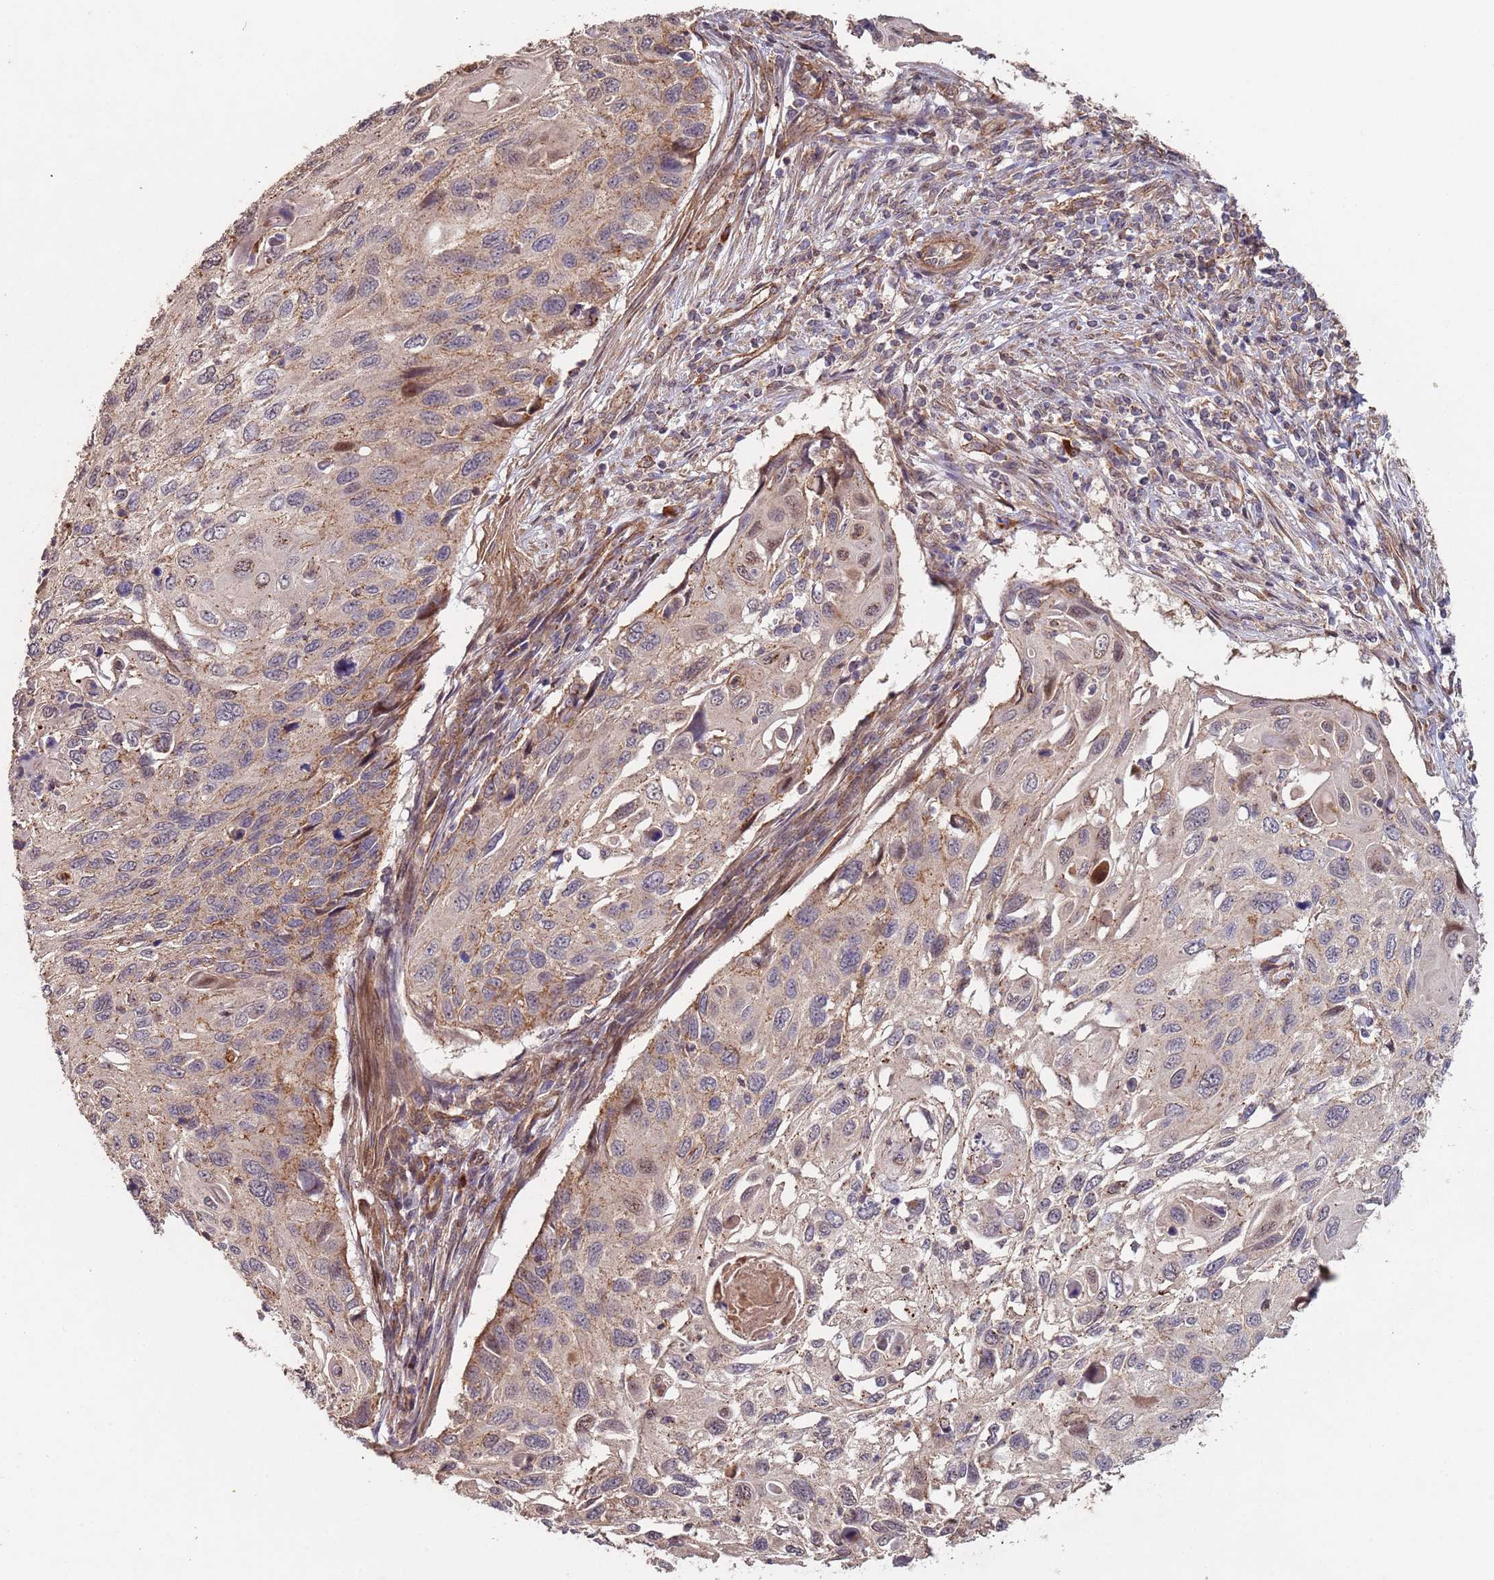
{"staining": {"intensity": "moderate", "quantity": "25%-75%", "location": "cytoplasmic/membranous"}, "tissue": "cervical cancer", "cell_type": "Tumor cells", "image_type": "cancer", "snomed": [{"axis": "morphology", "description": "Squamous cell carcinoma, NOS"}, {"axis": "topography", "description": "Cervix"}], "caption": "Tumor cells demonstrate moderate cytoplasmic/membranous staining in about 25%-75% of cells in cervical cancer (squamous cell carcinoma). (DAB (3,3'-diaminobenzidine) IHC, brown staining for protein, blue staining for nuclei).", "gene": "KANSL1L", "patient": {"sex": "female", "age": 70}}